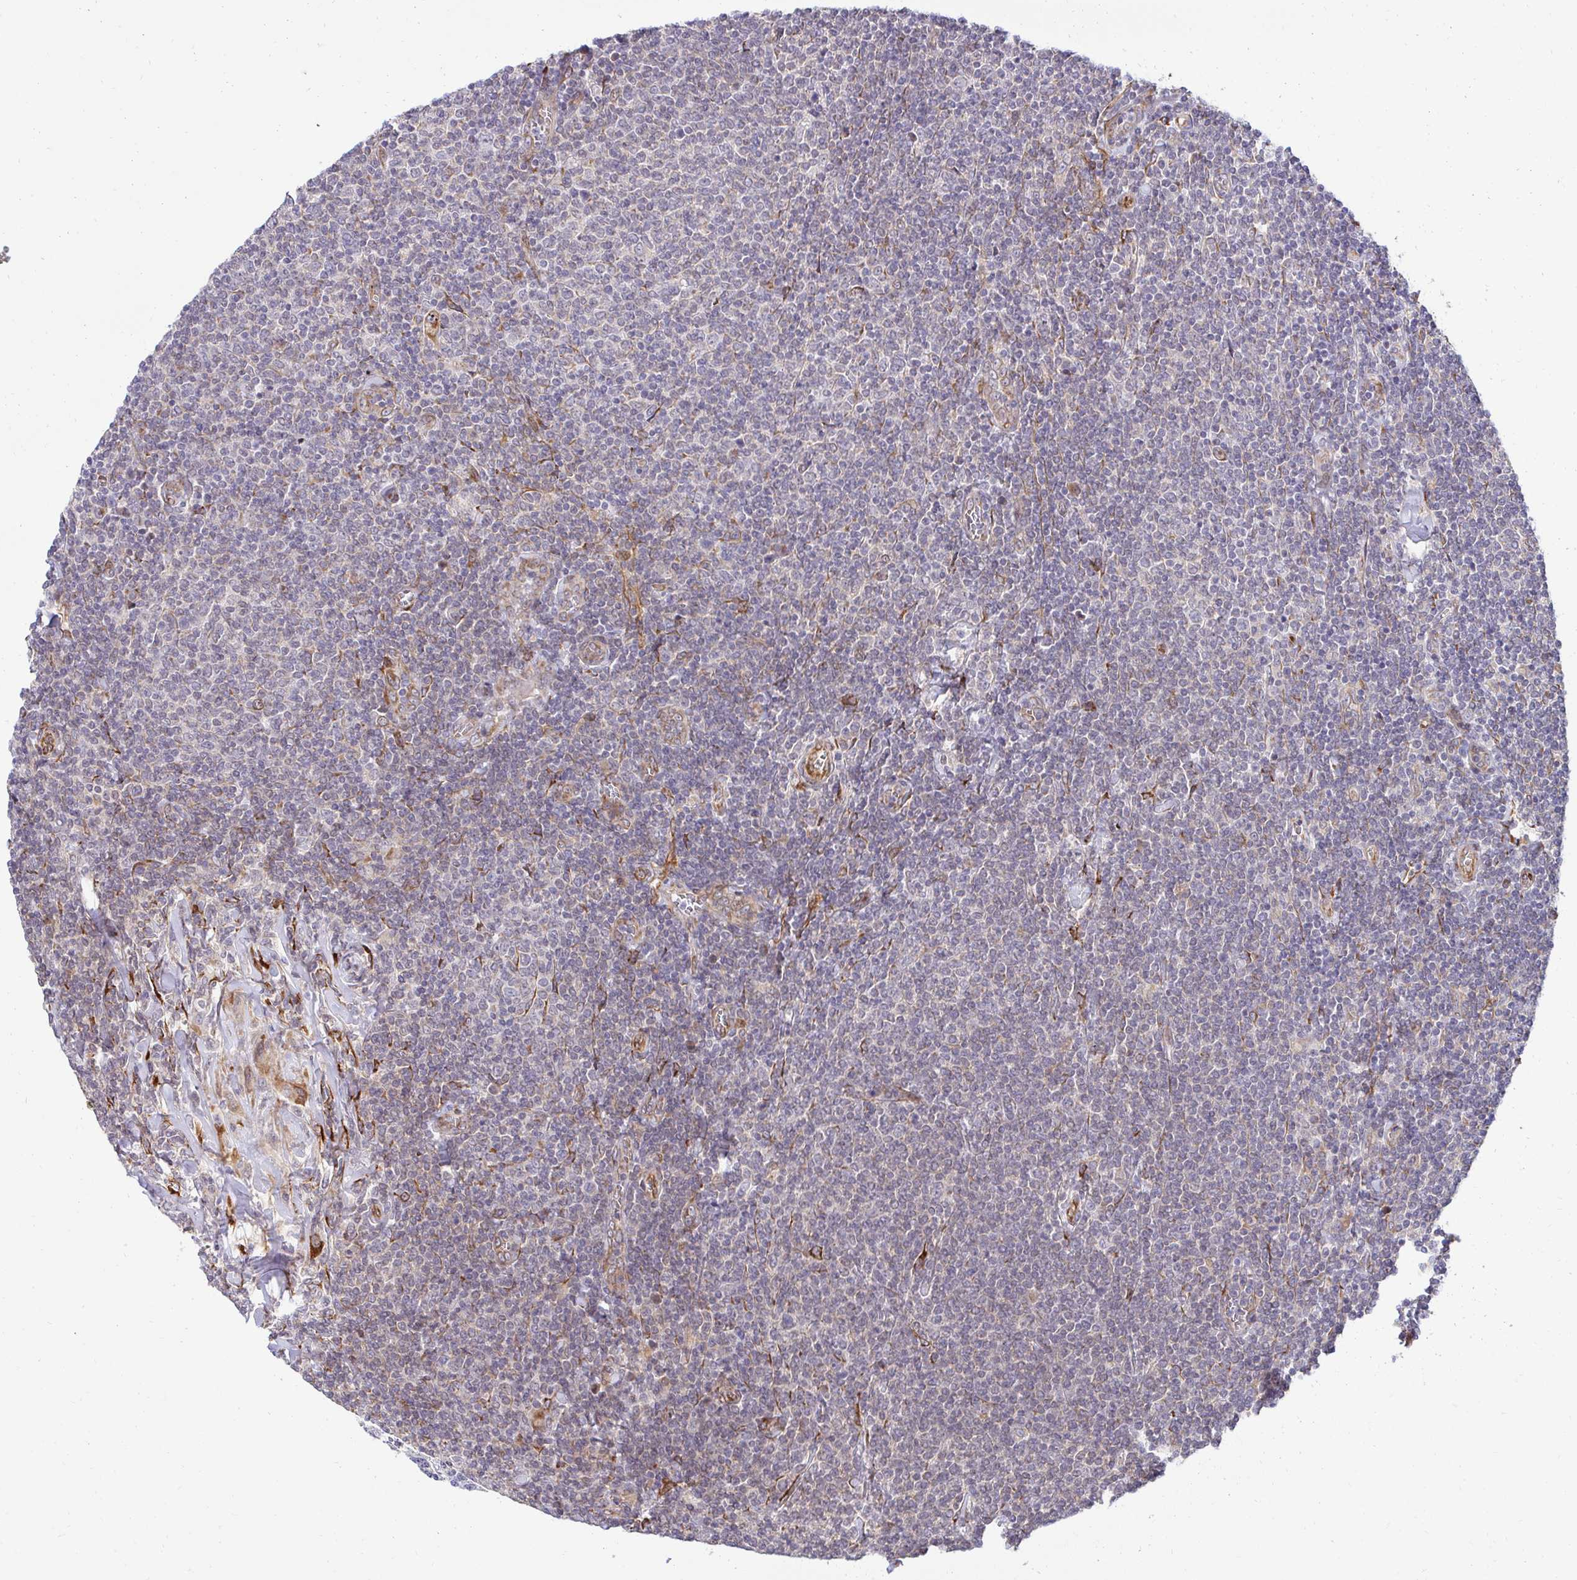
{"staining": {"intensity": "negative", "quantity": "none", "location": "none"}, "tissue": "lymphoma", "cell_type": "Tumor cells", "image_type": "cancer", "snomed": [{"axis": "morphology", "description": "Malignant lymphoma, non-Hodgkin's type, Low grade"}, {"axis": "topography", "description": "Lymph node"}], "caption": "Immunohistochemistry histopathology image of lymphoma stained for a protein (brown), which shows no expression in tumor cells.", "gene": "HPS1", "patient": {"sex": "male", "age": 52}}